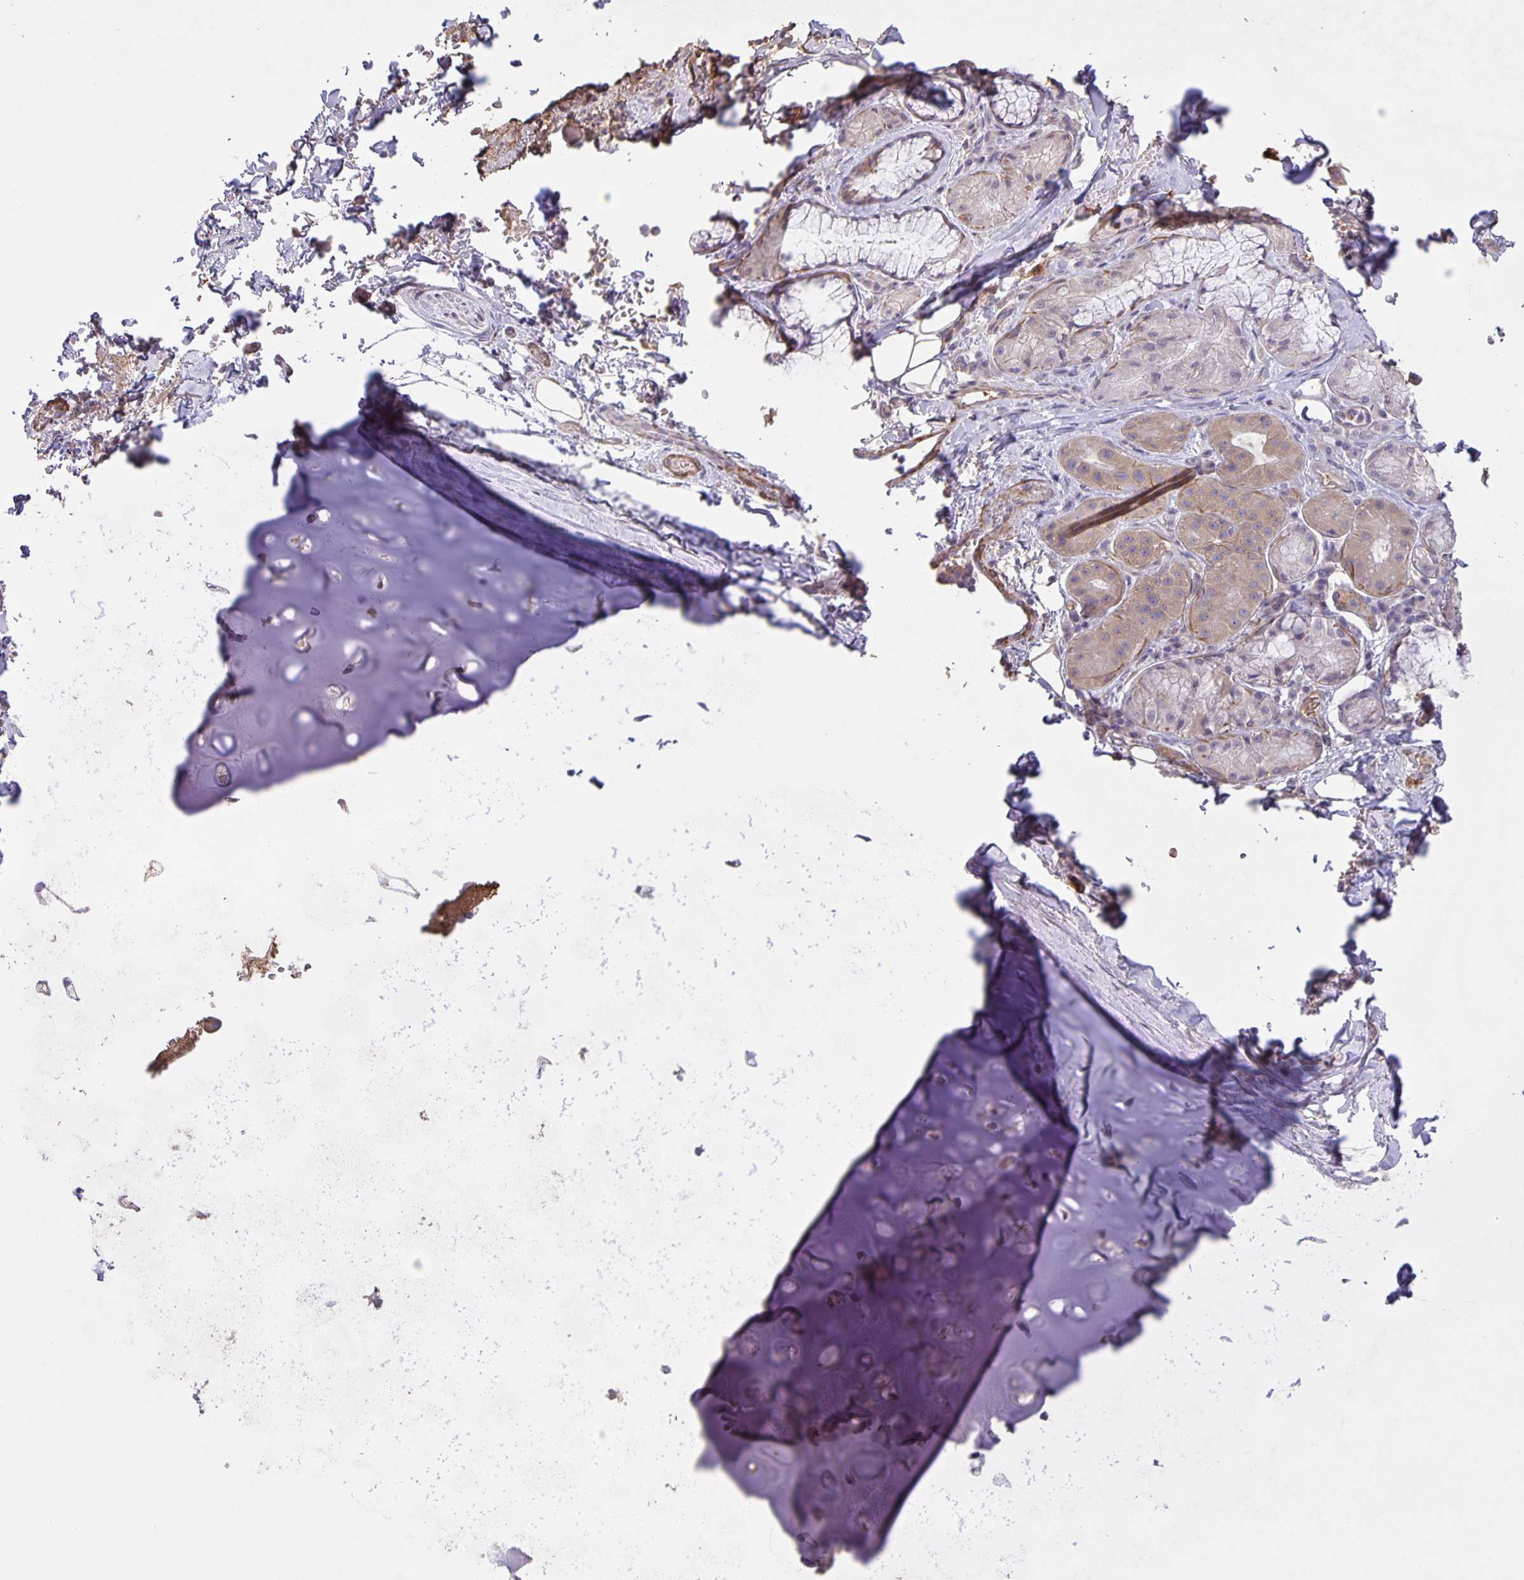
{"staining": {"intensity": "negative", "quantity": "none", "location": "none"}, "tissue": "adipose tissue", "cell_type": "Adipocytes", "image_type": "normal", "snomed": [{"axis": "morphology", "description": "Normal tissue, NOS"}, {"axis": "topography", "description": "Cartilage tissue"}, {"axis": "topography", "description": "Bronchus"}], "caption": "This is an immunohistochemistry histopathology image of normal adipose tissue. There is no staining in adipocytes.", "gene": "SRCIN1", "patient": {"sex": "male", "age": 64}}